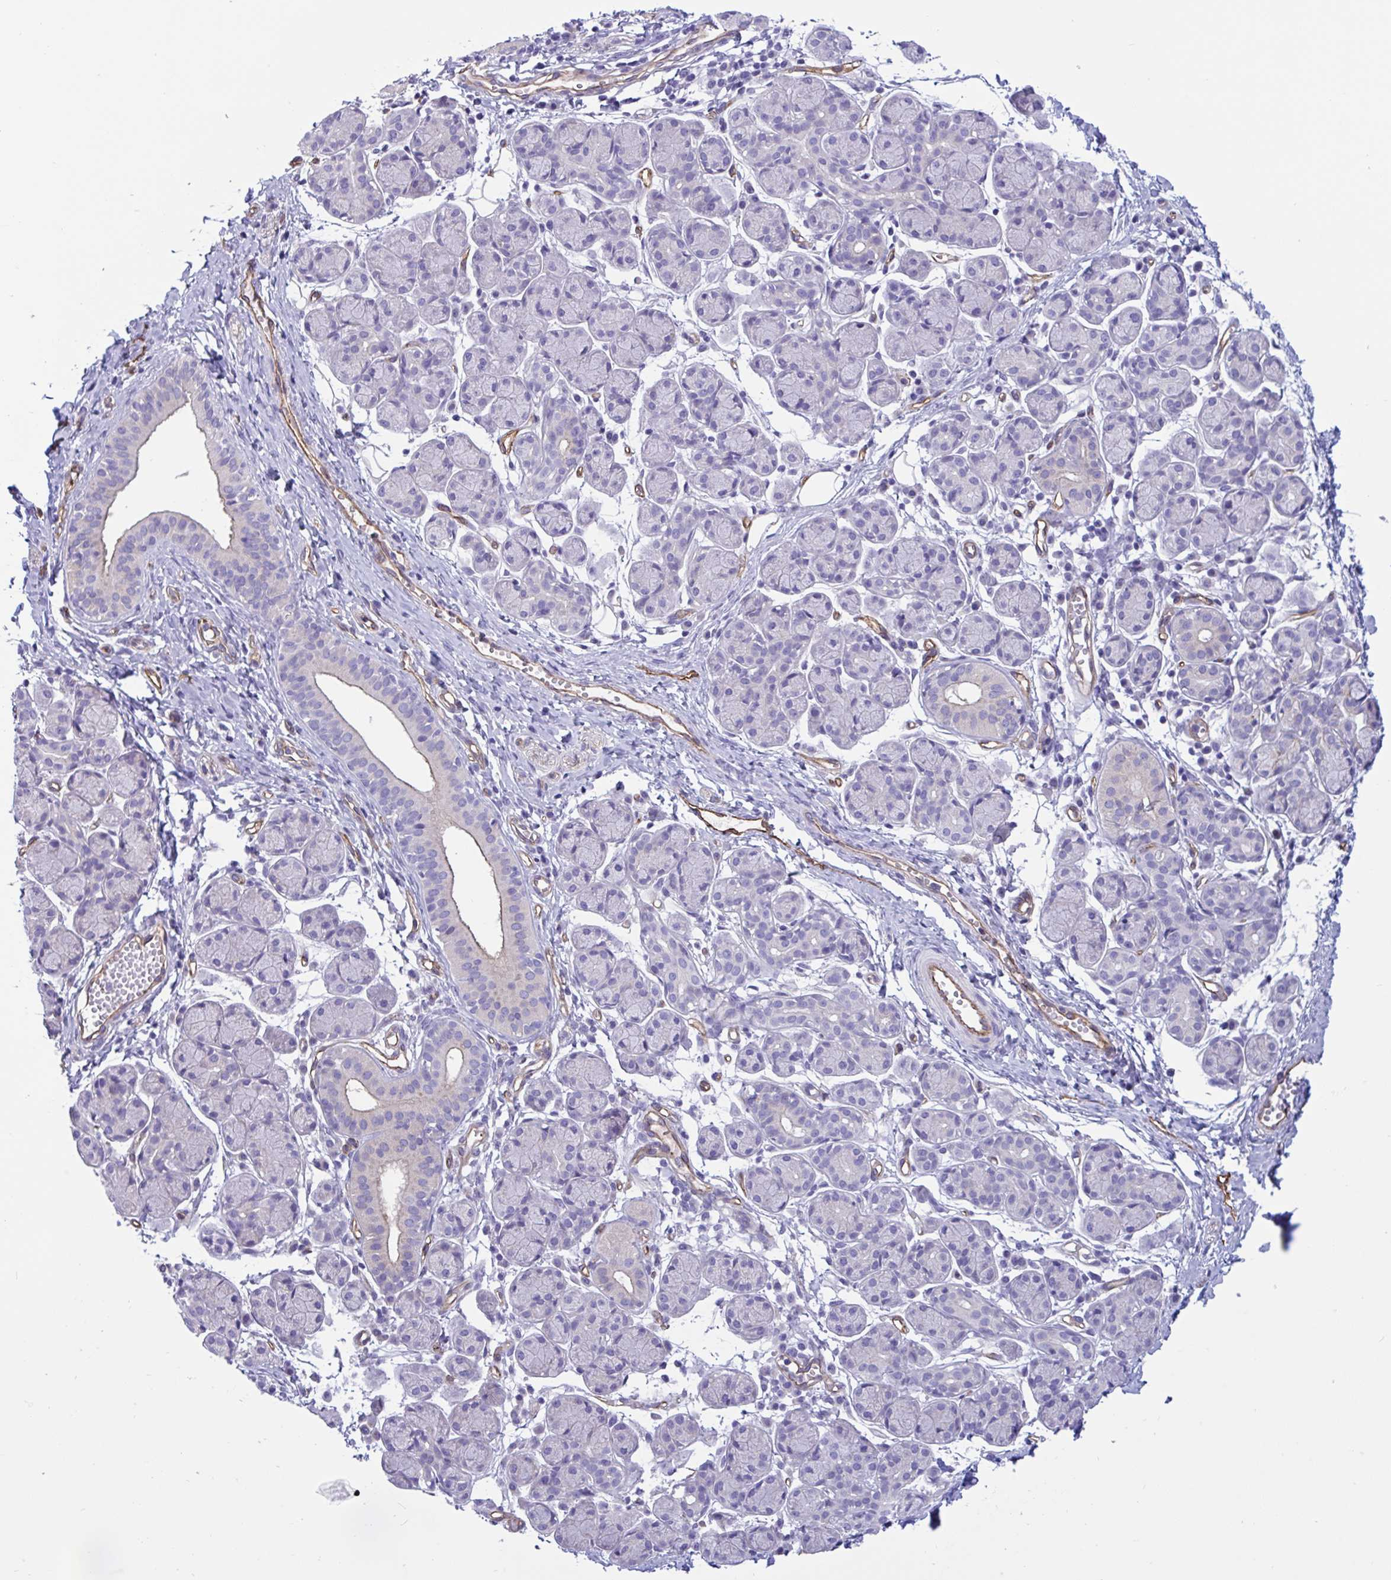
{"staining": {"intensity": "negative", "quantity": "none", "location": "none"}, "tissue": "salivary gland", "cell_type": "Glandular cells", "image_type": "normal", "snomed": [{"axis": "morphology", "description": "Normal tissue, NOS"}, {"axis": "morphology", "description": "Inflammation, NOS"}, {"axis": "topography", "description": "Lymph node"}, {"axis": "topography", "description": "Salivary gland"}], "caption": "Human salivary gland stained for a protein using immunohistochemistry reveals no positivity in glandular cells.", "gene": "RPL22L1", "patient": {"sex": "male", "age": 3}}